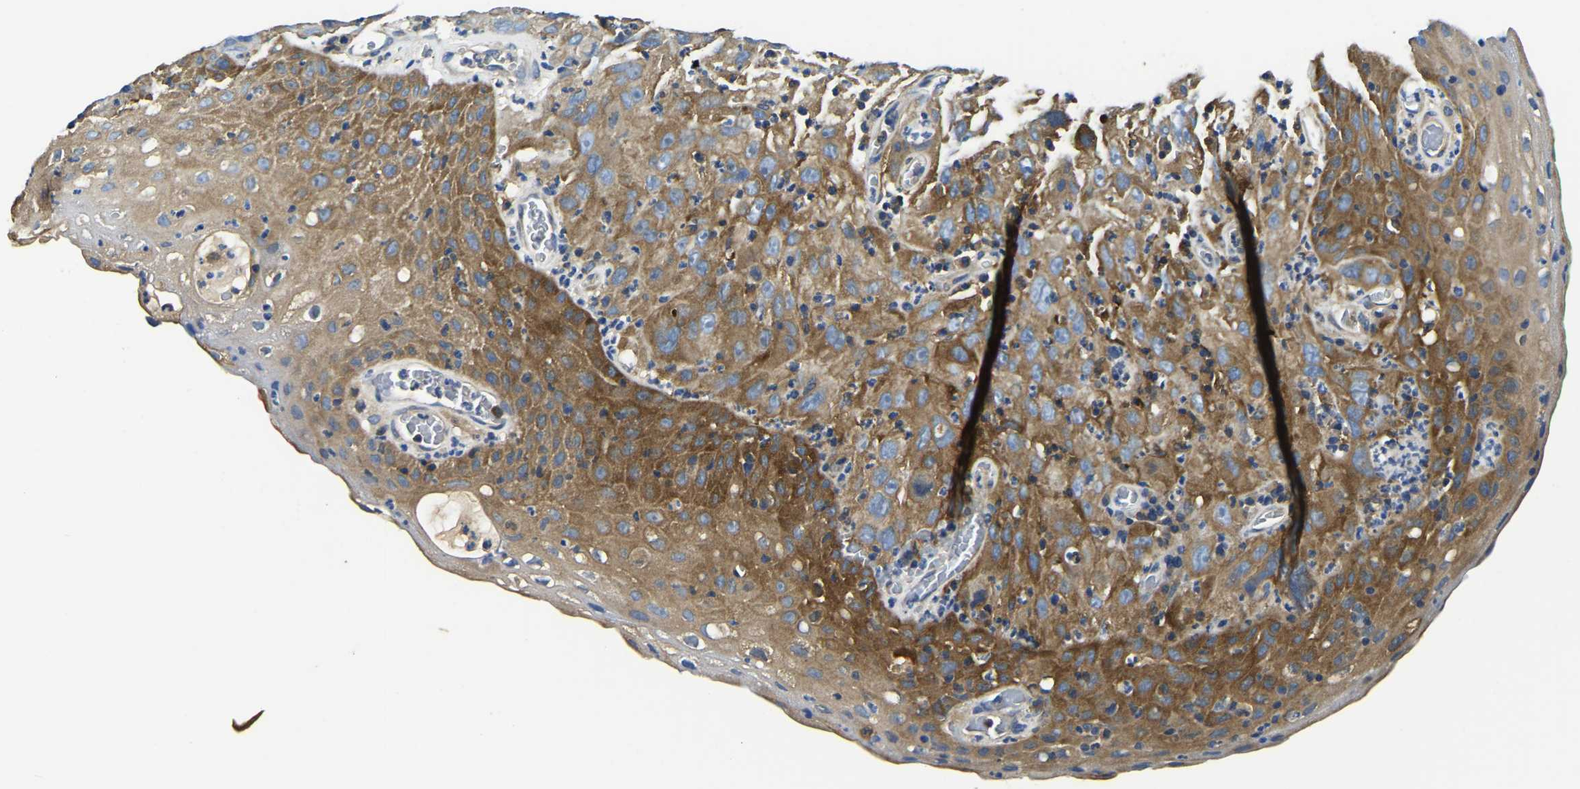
{"staining": {"intensity": "moderate", "quantity": ">75%", "location": "cytoplasmic/membranous"}, "tissue": "cervical cancer", "cell_type": "Tumor cells", "image_type": "cancer", "snomed": [{"axis": "morphology", "description": "Squamous cell carcinoma, NOS"}, {"axis": "topography", "description": "Cervix"}], "caption": "Immunohistochemical staining of human cervical cancer shows medium levels of moderate cytoplasmic/membranous protein positivity in approximately >75% of tumor cells.", "gene": "STAT2", "patient": {"sex": "female", "age": 32}}